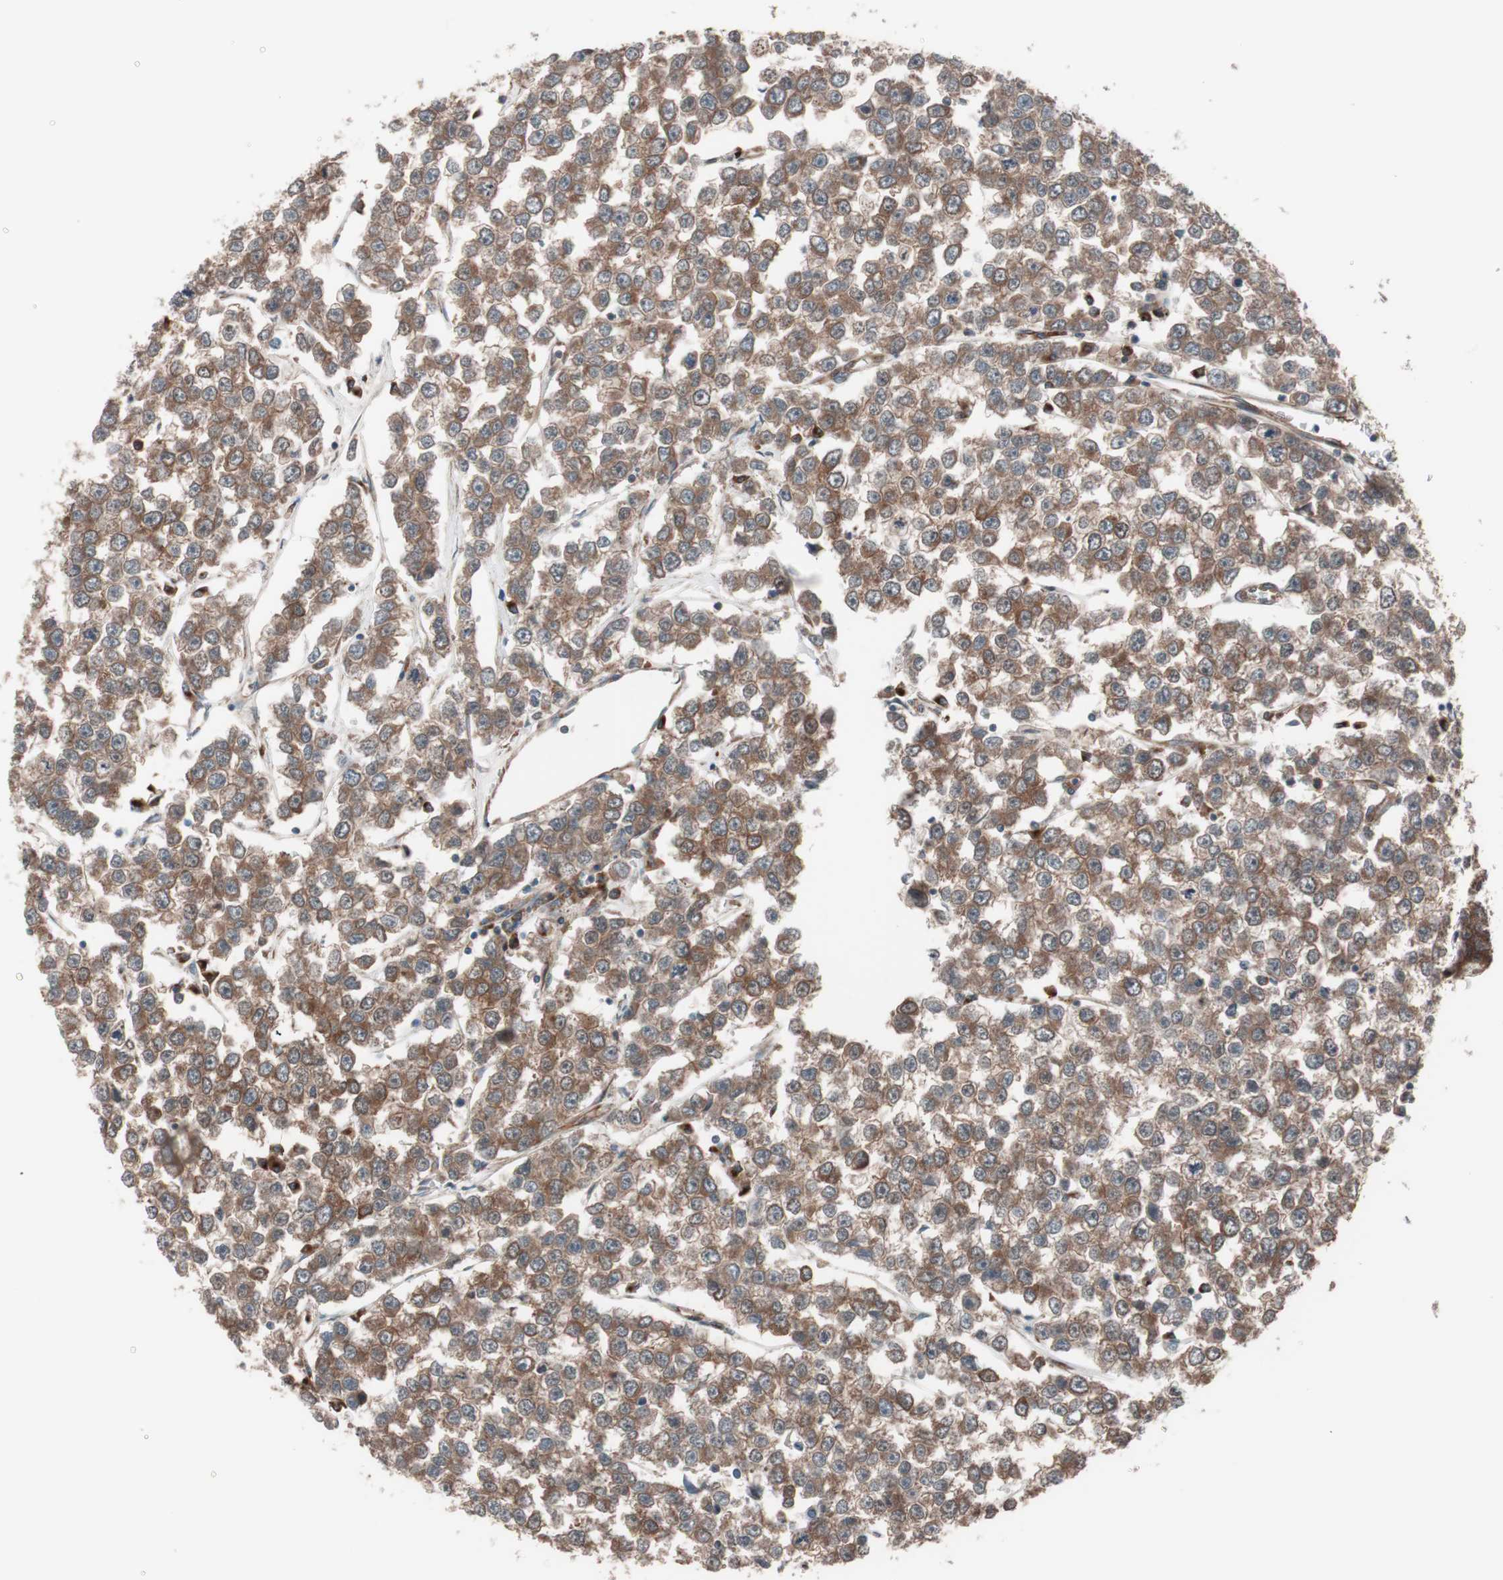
{"staining": {"intensity": "strong", "quantity": ">75%", "location": "cytoplasmic/membranous"}, "tissue": "testis cancer", "cell_type": "Tumor cells", "image_type": "cancer", "snomed": [{"axis": "morphology", "description": "Seminoma, NOS"}, {"axis": "morphology", "description": "Carcinoma, Embryonal, NOS"}, {"axis": "topography", "description": "Testis"}], "caption": "This is an image of immunohistochemistry (IHC) staining of testis cancer, which shows strong expression in the cytoplasmic/membranous of tumor cells.", "gene": "SEC31A", "patient": {"sex": "male", "age": 52}}